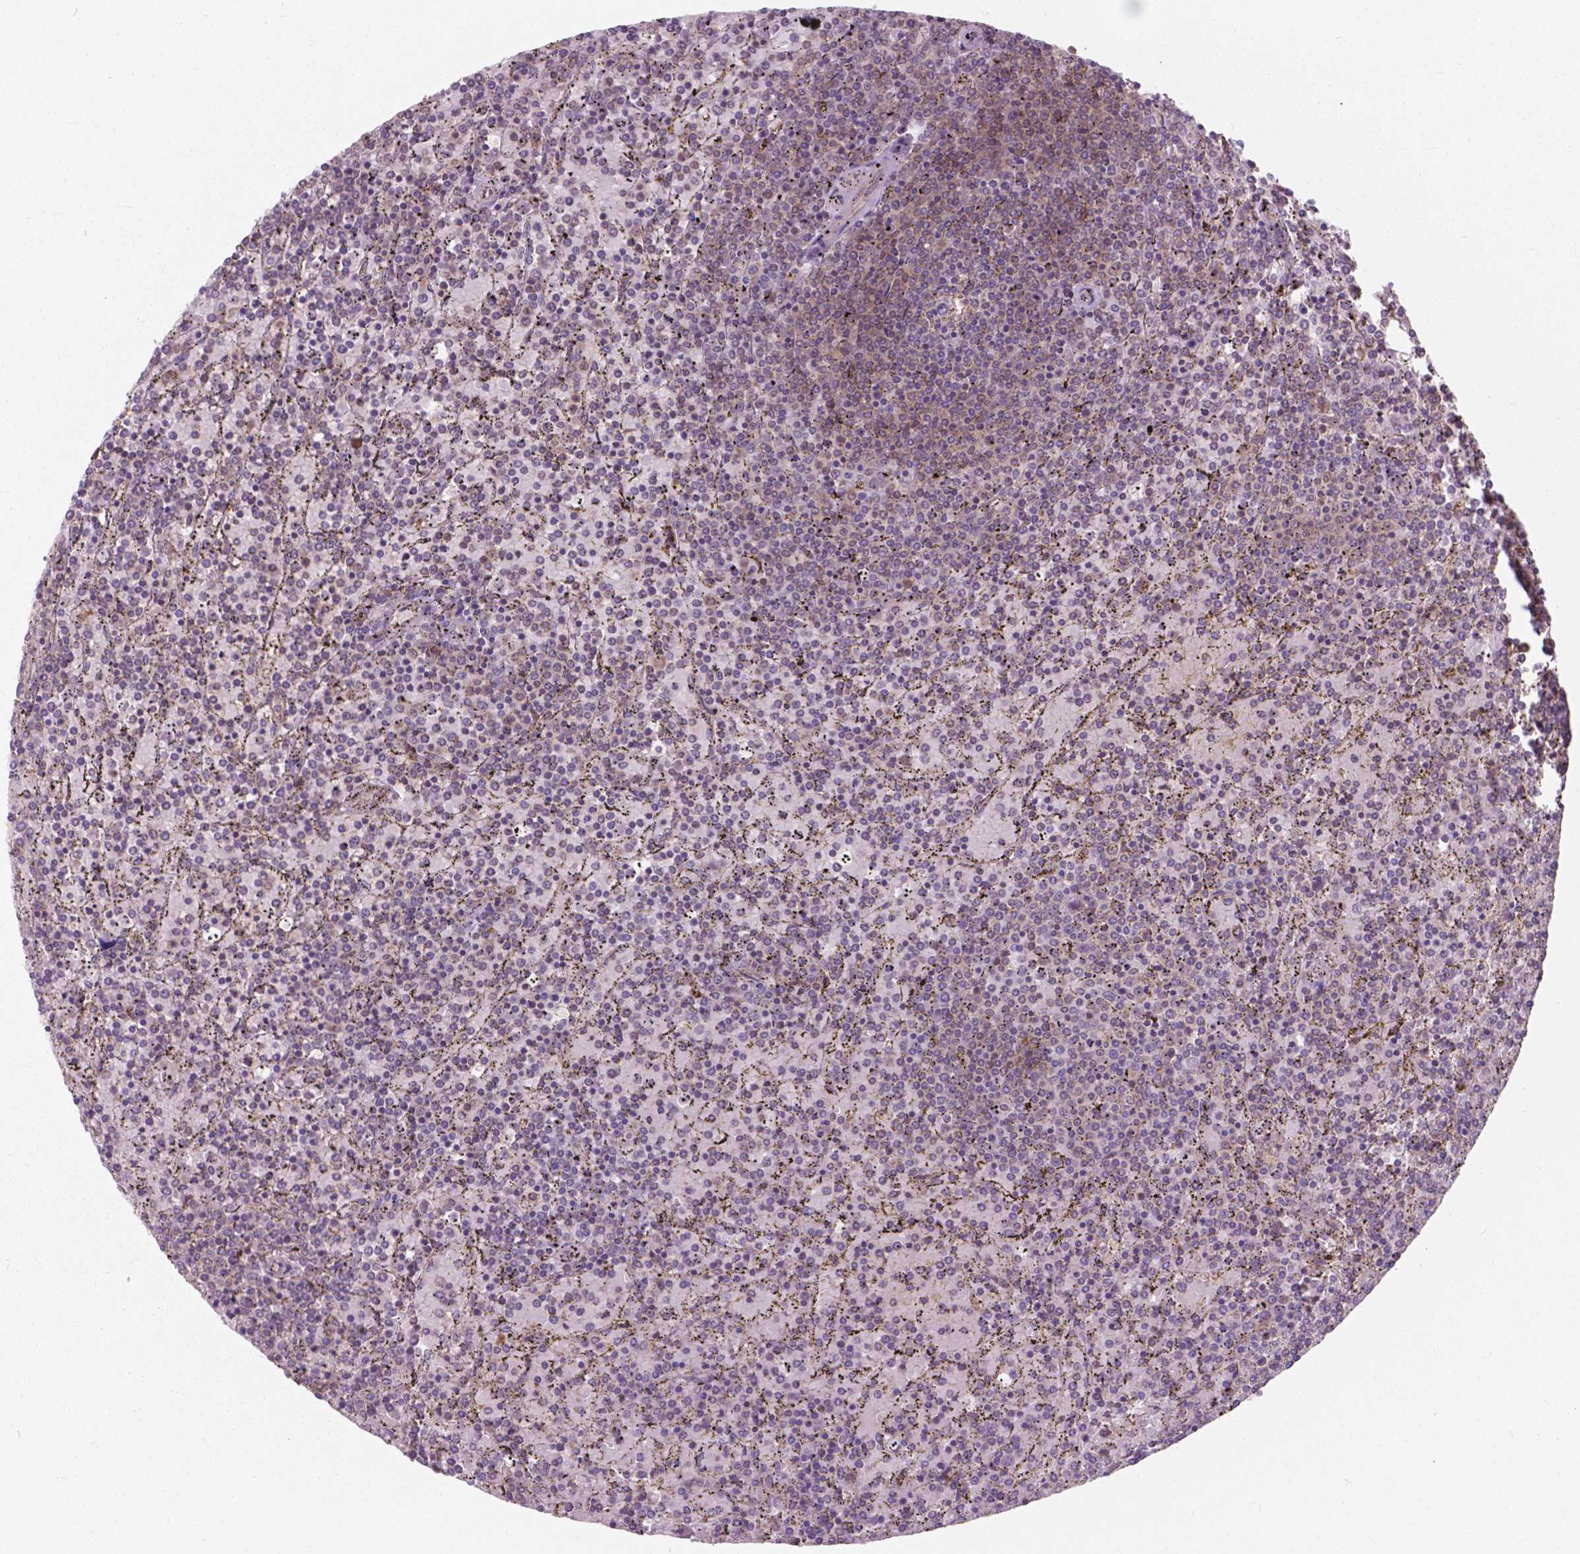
{"staining": {"intensity": "negative", "quantity": "none", "location": "none"}, "tissue": "lymphoma", "cell_type": "Tumor cells", "image_type": "cancer", "snomed": [{"axis": "morphology", "description": "Malignant lymphoma, non-Hodgkin's type, Low grade"}, {"axis": "topography", "description": "Spleen"}], "caption": "Tumor cells show no significant protein staining in lymphoma.", "gene": "MRPL33", "patient": {"sex": "female", "age": 77}}